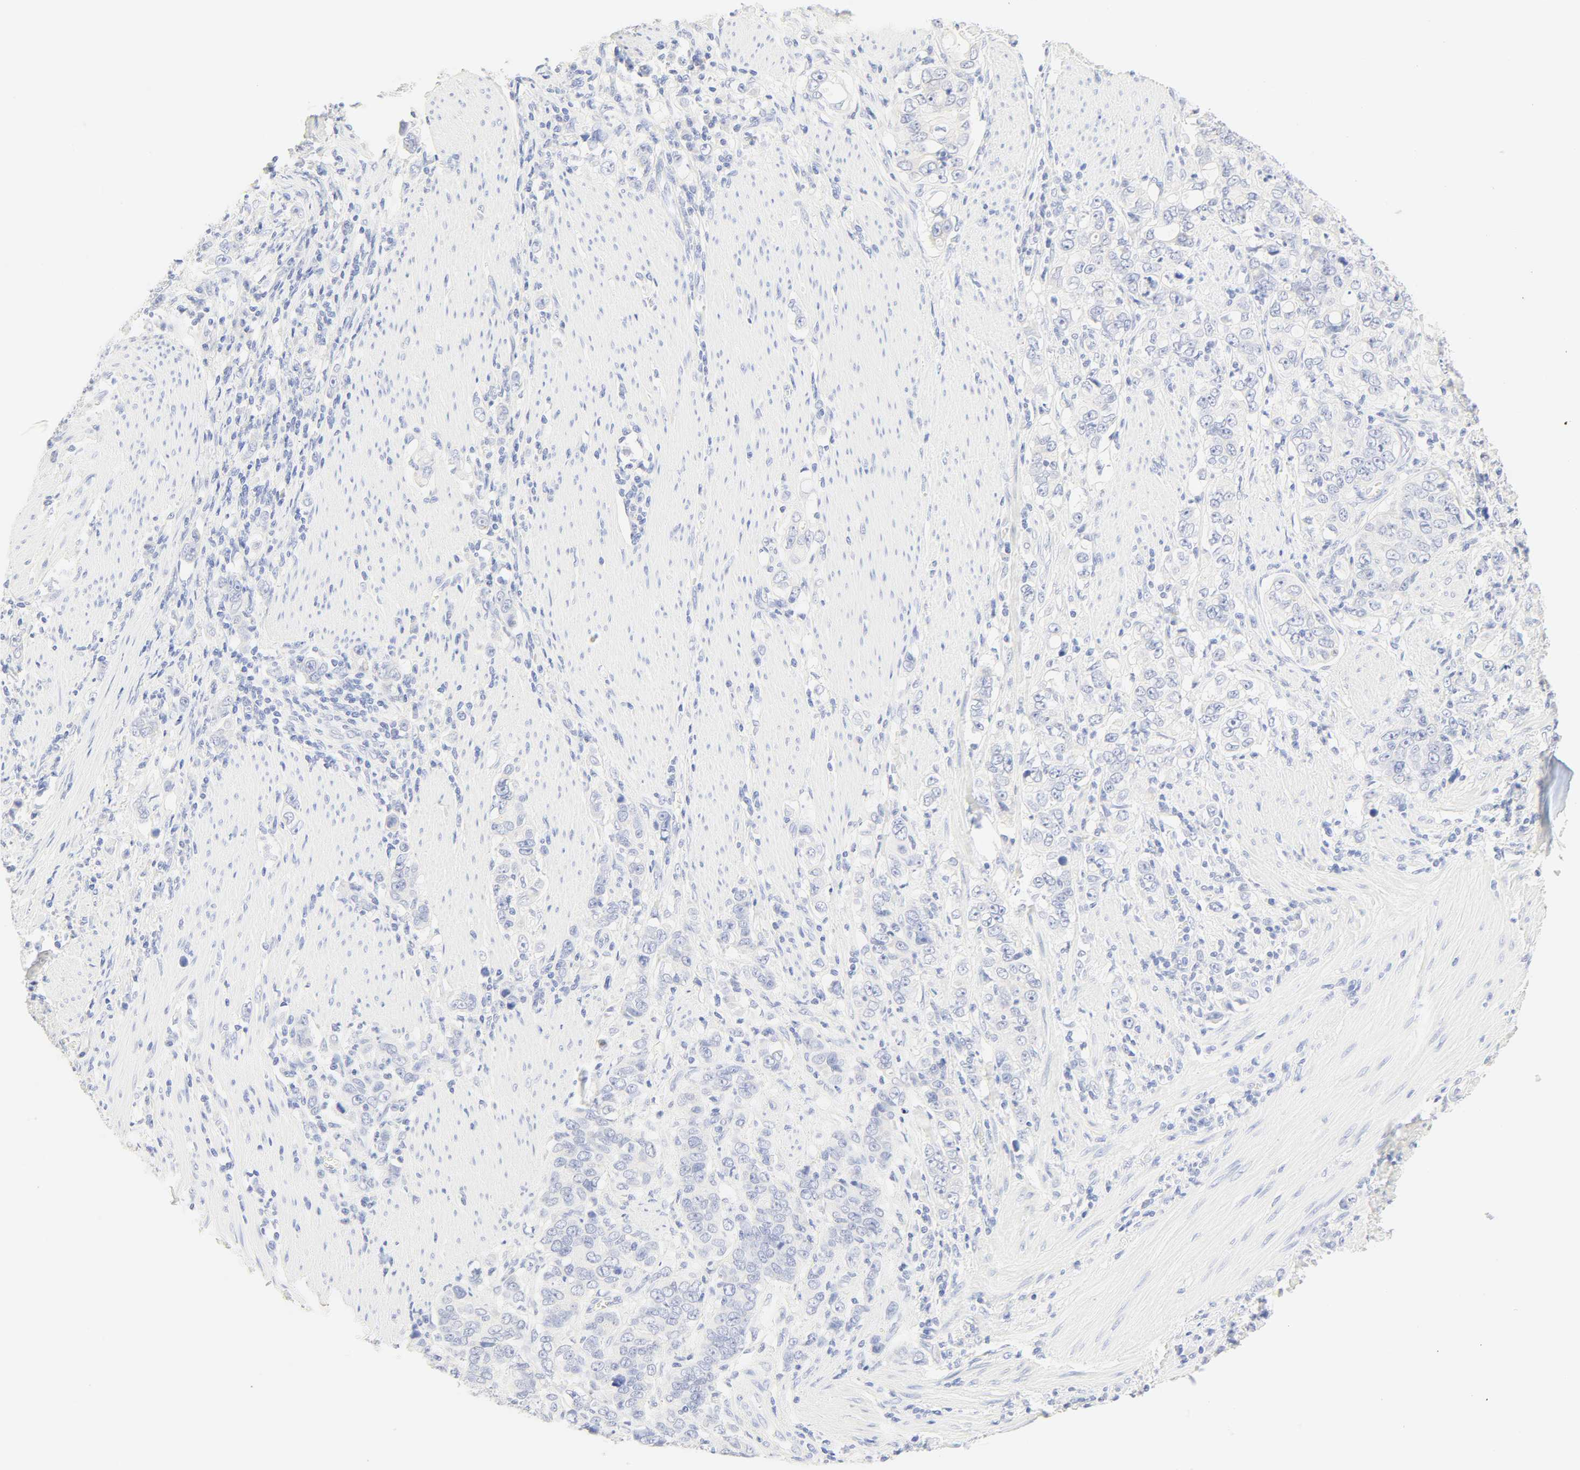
{"staining": {"intensity": "negative", "quantity": "none", "location": "none"}, "tissue": "stomach cancer", "cell_type": "Tumor cells", "image_type": "cancer", "snomed": [{"axis": "morphology", "description": "Adenocarcinoma, NOS"}, {"axis": "topography", "description": "Stomach, lower"}], "caption": "There is no significant positivity in tumor cells of stomach cancer.", "gene": "SLCO1B3", "patient": {"sex": "female", "age": 72}}